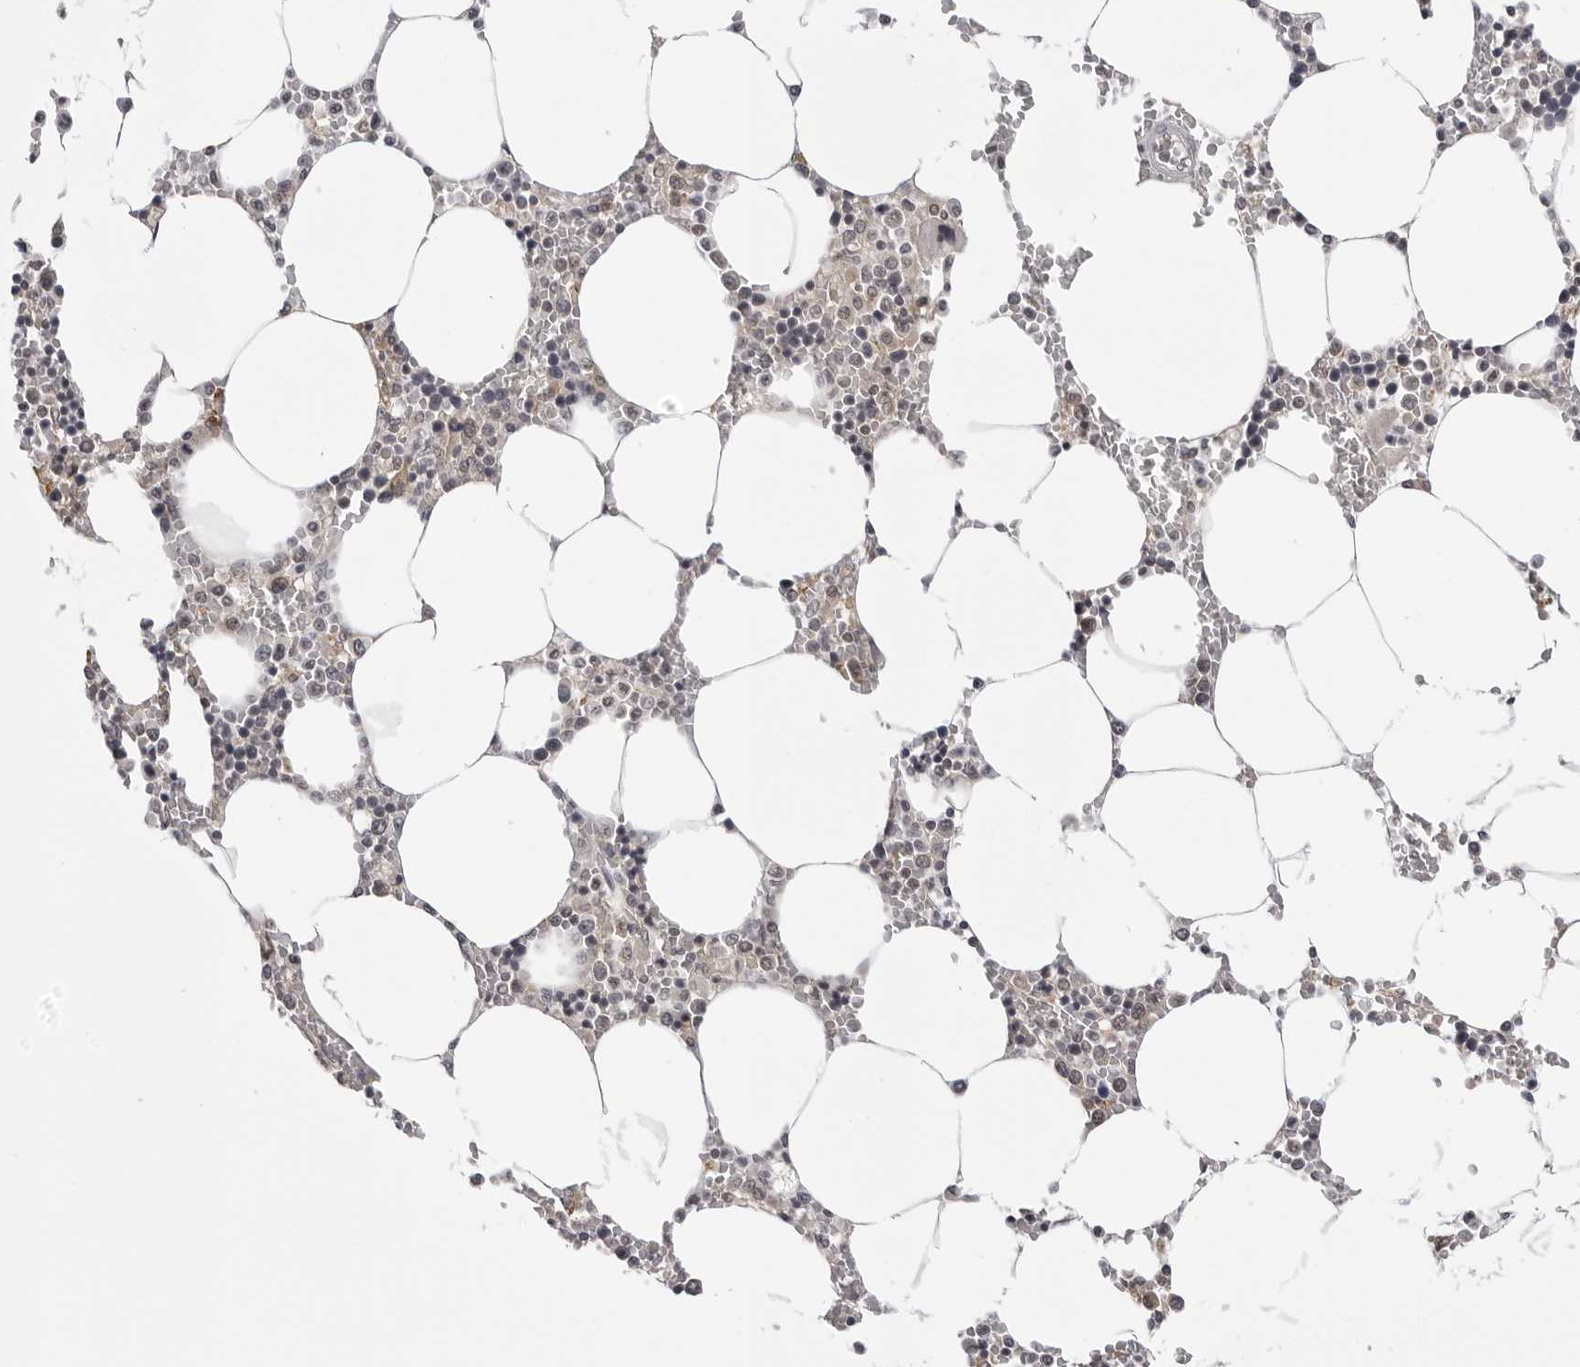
{"staining": {"intensity": "negative", "quantity": "none", "location": "none"}, "tissue": "bone marrow", "cell_type": "Hematopoietic cells", "image_type": "normal", "snomed": [{"axis": "morphology", "description": "Normal tissue, NOS"}, {"axis": "topography", "description": "Bone marrow"}], "caption": "The micrograph exhibits no significant expression in hematopoietic cells of bone marrow. Nuclei are stained in blue.", "gene": "CDK20", "patient": {"sex": "male", "age": 70}}